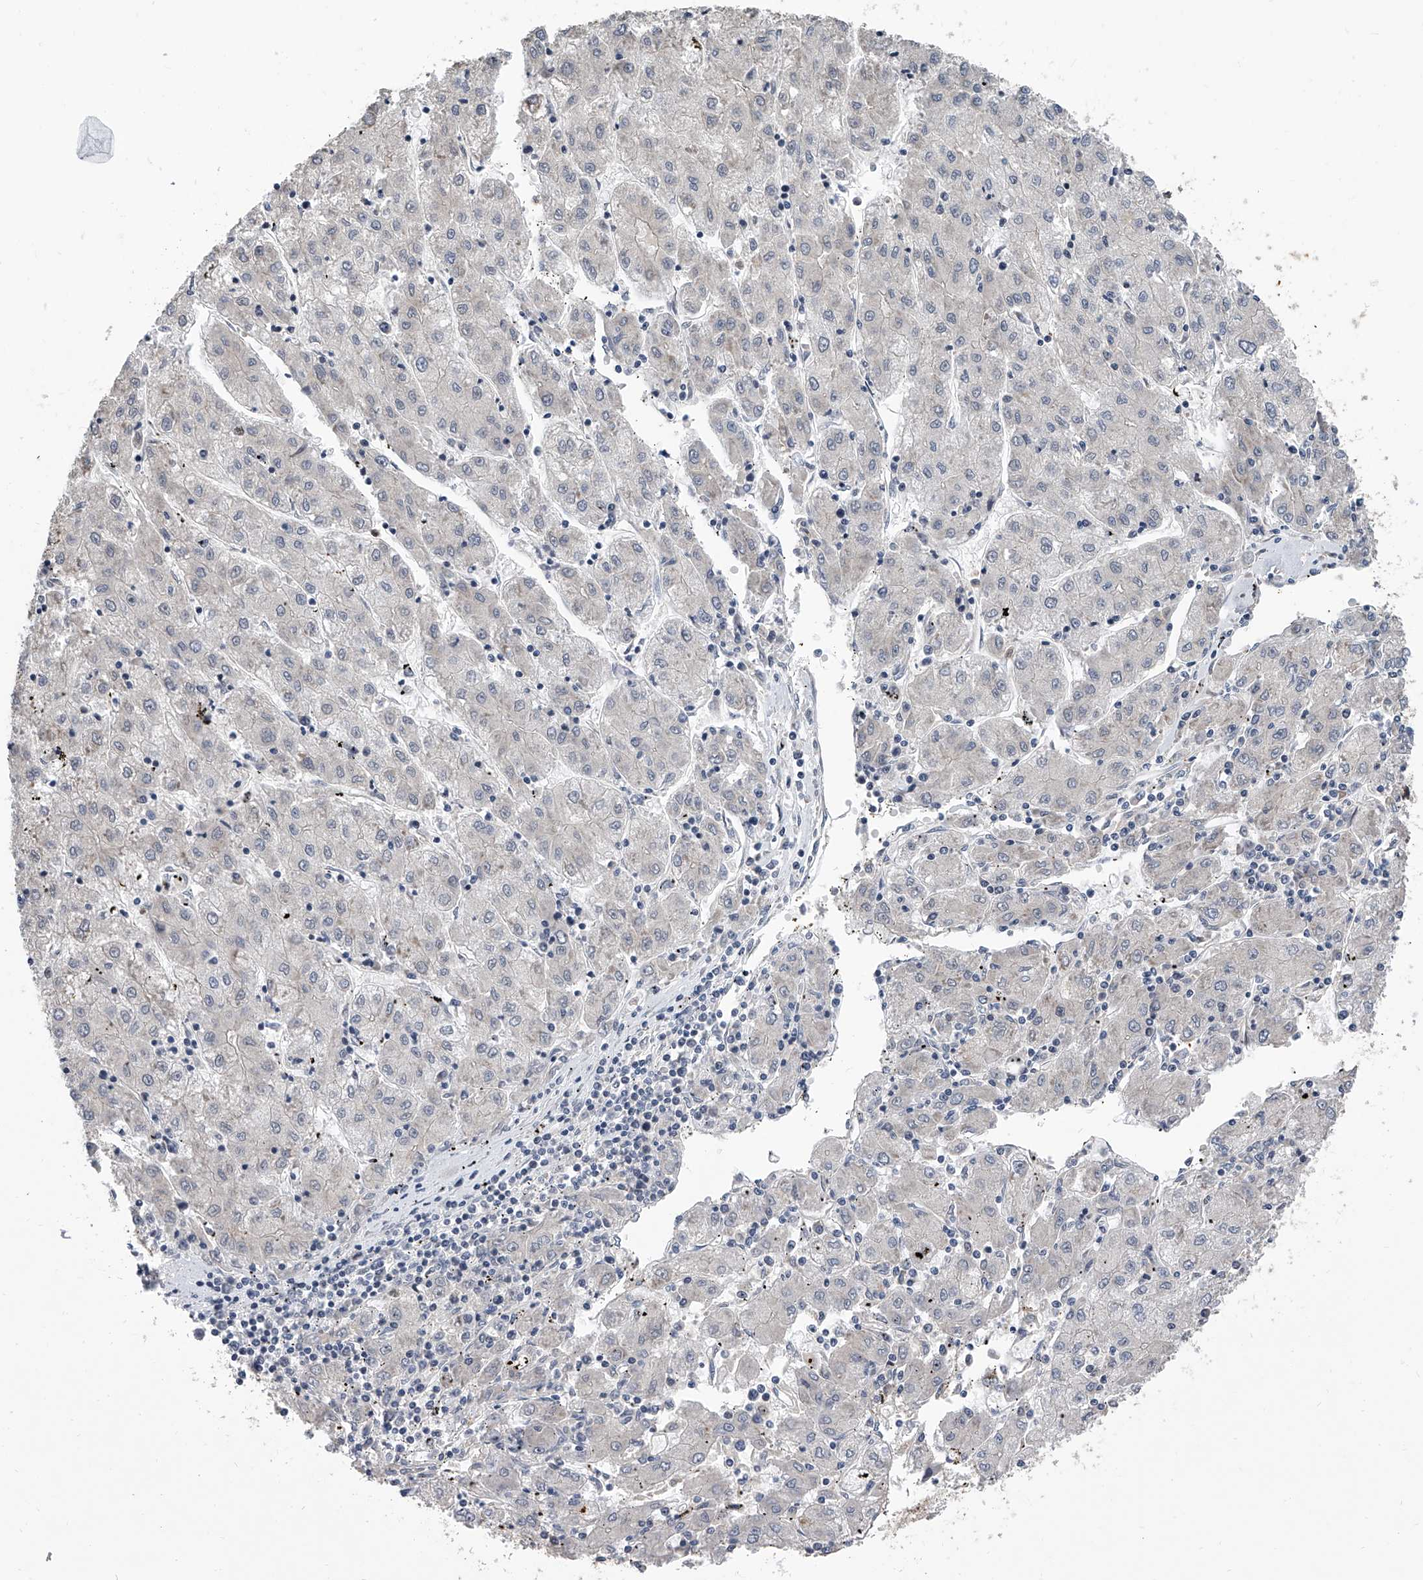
{"staining": {"intensity": "negative", "quantity": "none", "location": "none"}, "tissue": "liver cancer", "cell_type": "Tumor cells", "image_type": "cancer", "snomed": [{"axis": "morphology", "description": "Carcinoma, Hepatocellular, NOS"}, {"axis": "topography", "description": "Liver"}], "caption": "DAB (3,3'-diaminobenzidine) immunohistochemical staining of human liver cancer (hepatocellular carcinoma) demonstrates no significant expression in tumor cells. Nuclei are stained in blue.", "gene": "BHLHE23", "patient": {"sex": "male", "age": 72}}